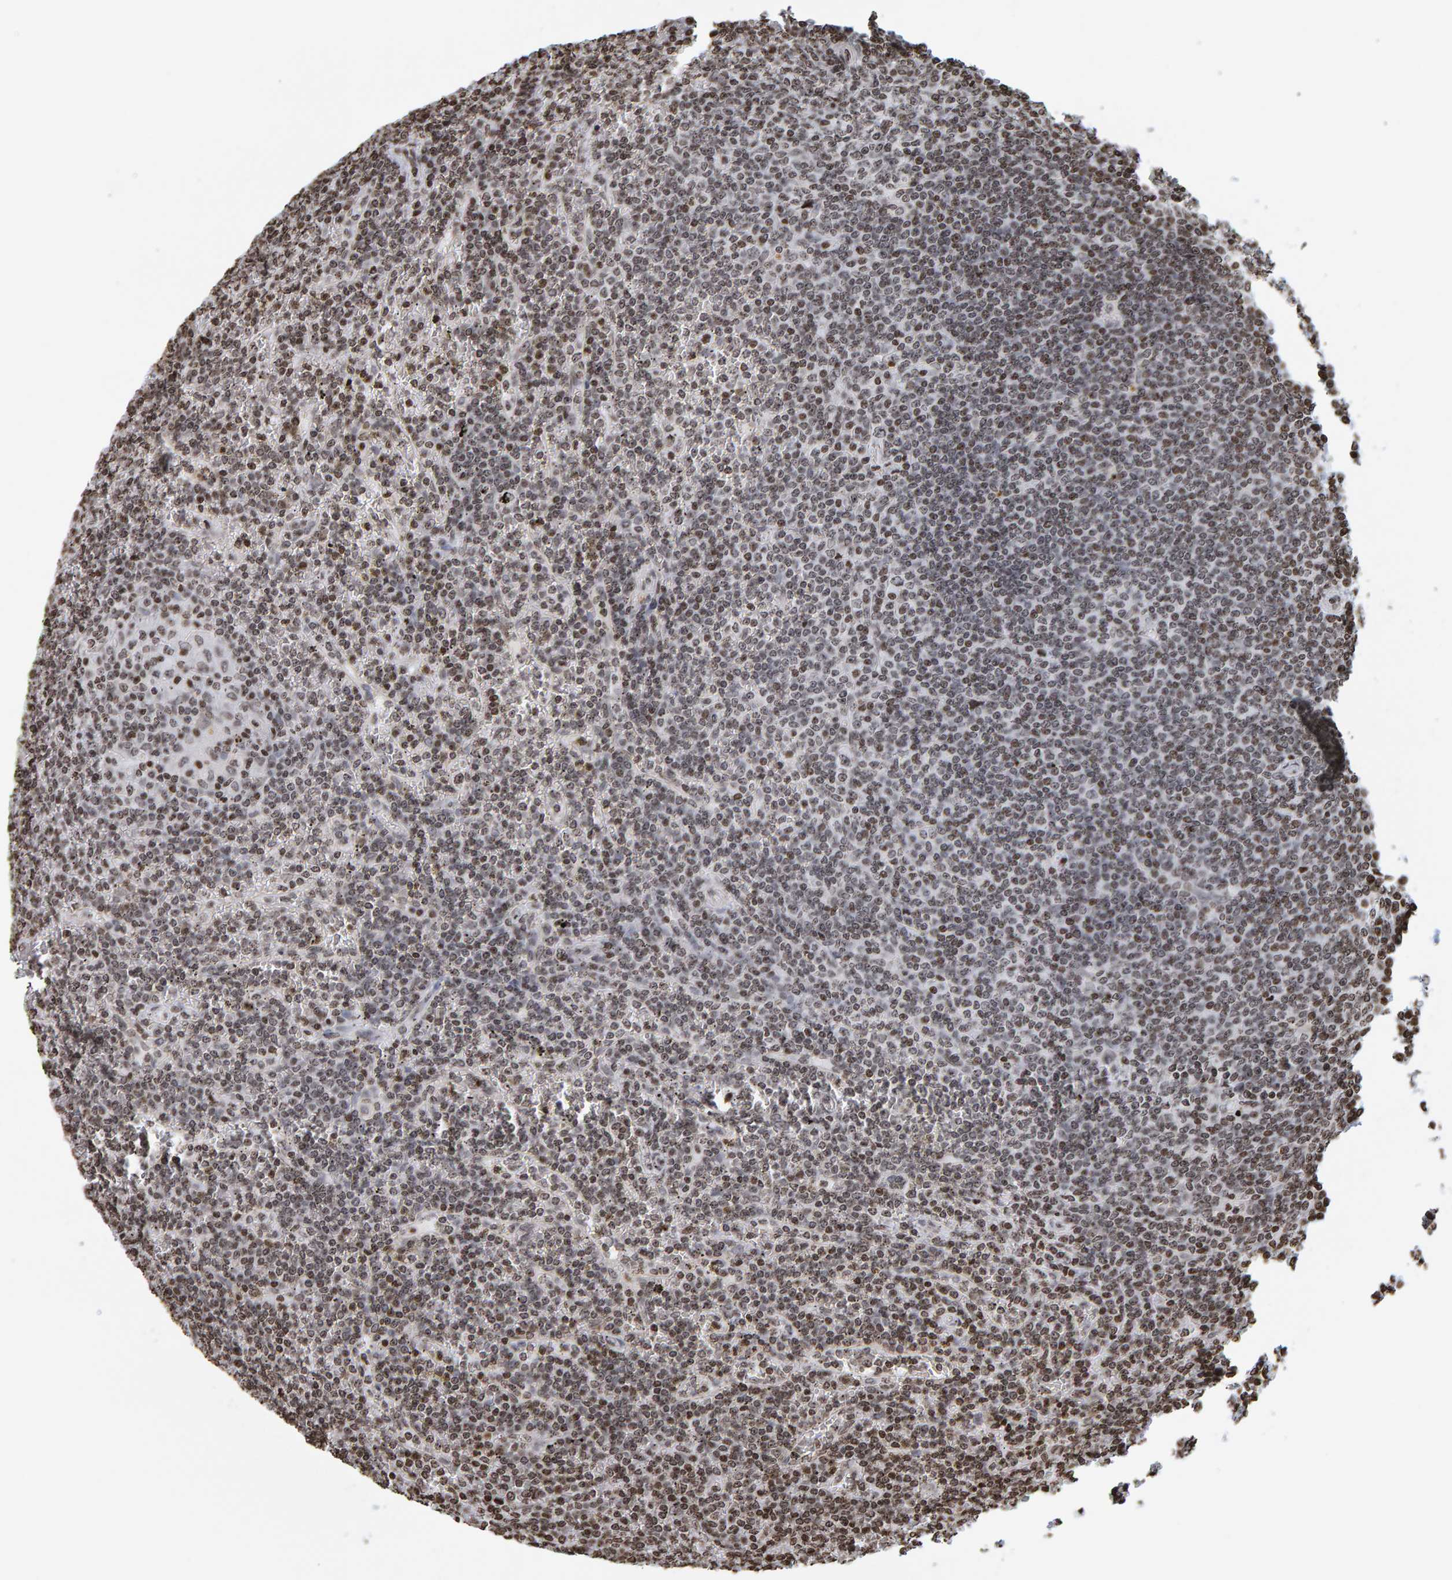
{"staining": {"intensity": "moderate", "quantity": "25%-75%", "location": "nuclear"}, "tissue": "lymphoma", "cell_type": "Tumor cells", "image_type": "cancer", "snomed": [{"axis": "morphology", "description": "Malignant lymphoma, non-Hodgkin's type, Low grade"}, {"axis": "topography", "description": "Spleen"}], "caption": "High-power microscopy captured an IHC image of lymphoma, revealing moderate nuclear staining in approximately 25%-75% of tumor cells.", "gene": "BRF2", "patient": {"sex": "female", "age": 19}}